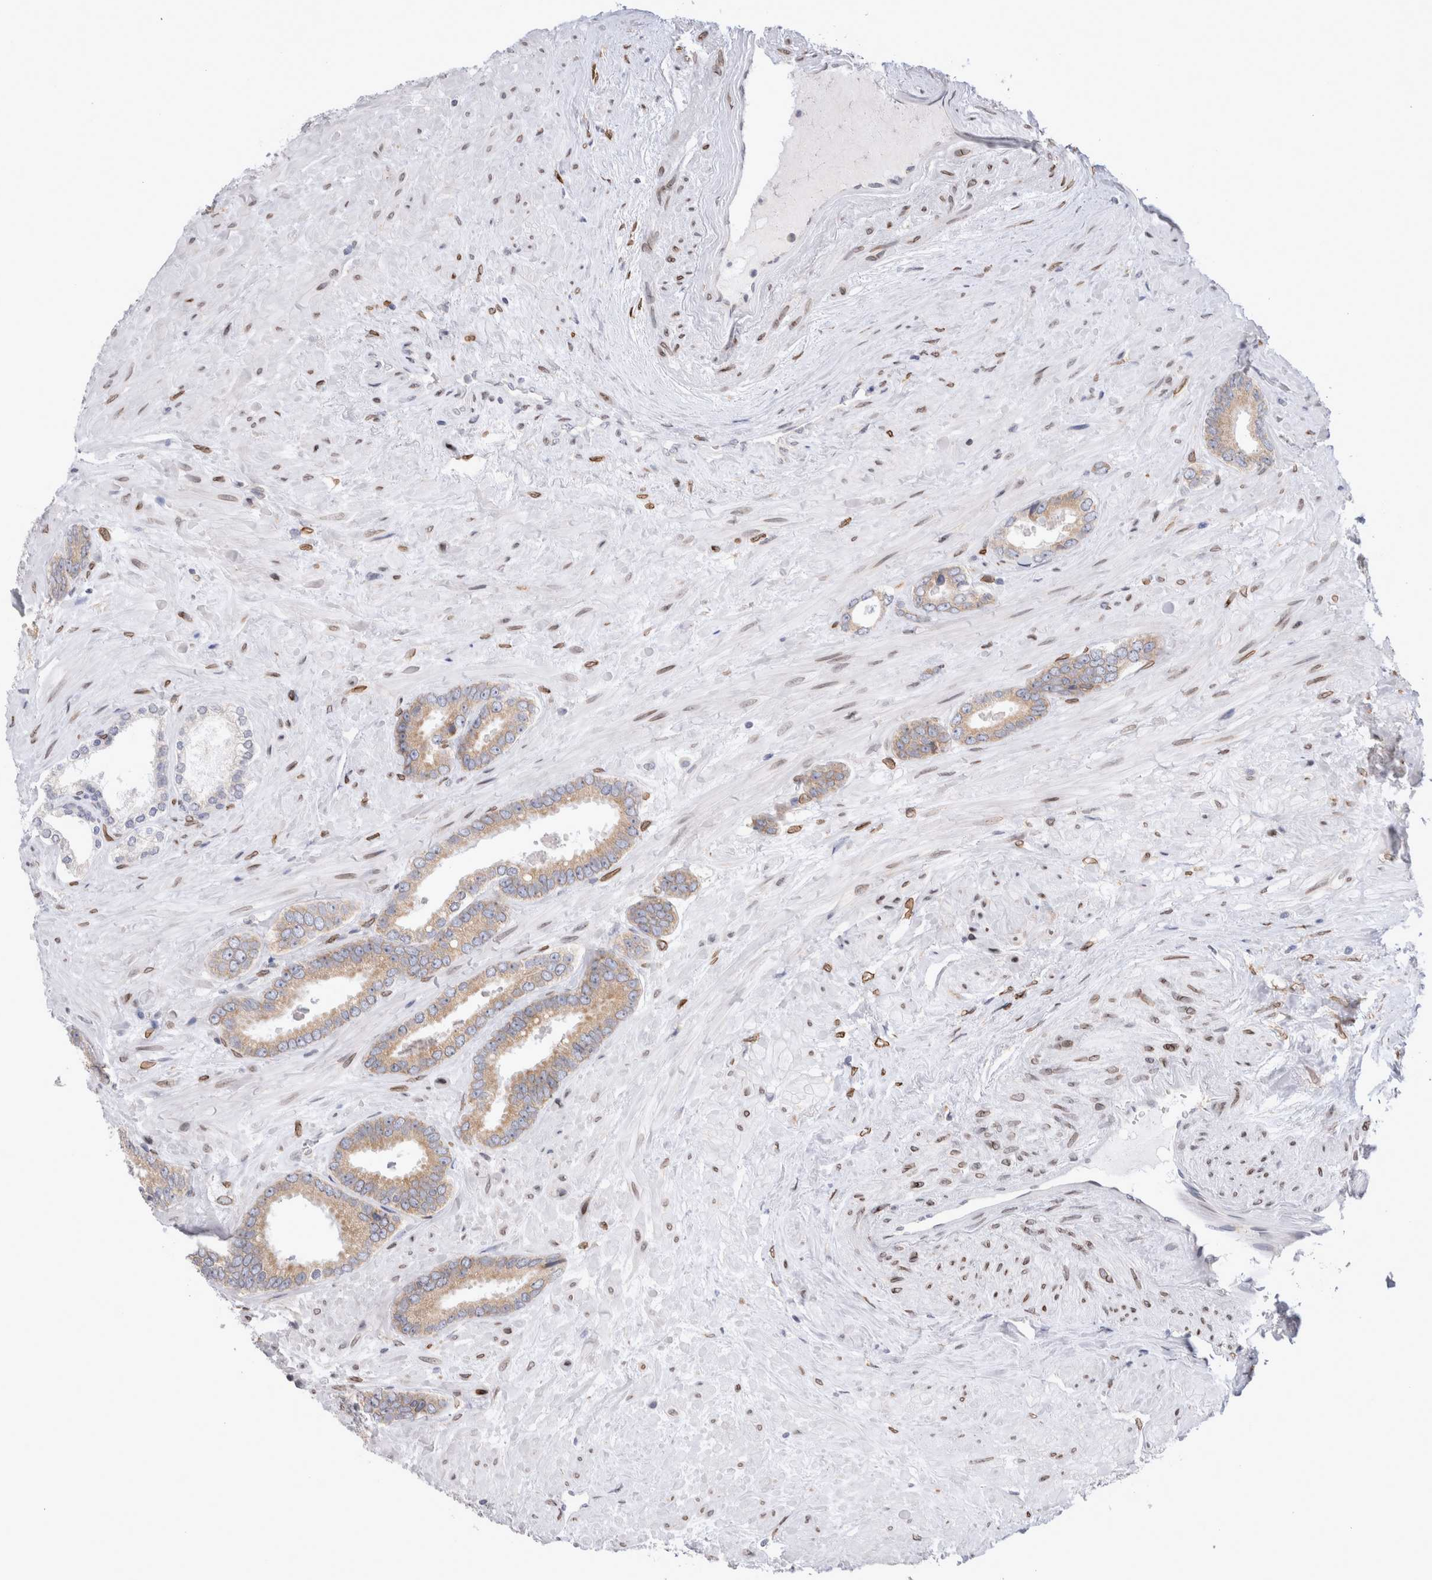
{"staining": {"intensity": "weak", "quantity": "25%-75%", "location": "cytoplasmic/membranous"}, "tissue": "prostate cancer", "cell_type": "Tumor cells", "image_type": "cancer", "snomed": [{"axis": "morphology", "description": "Adenocarcinoma, Low grade"}, {"axis": "topography", "description": "Prostate"}], "caption": "This is an image of immunohistochemistry staining of prostate adenocarcinoma (low-grade), which shows weak positivity in the cytoplasmic/membranous of tumor cells.", "gene": "VCPIP1", "patient": {"sex": "male", "age": 71}}